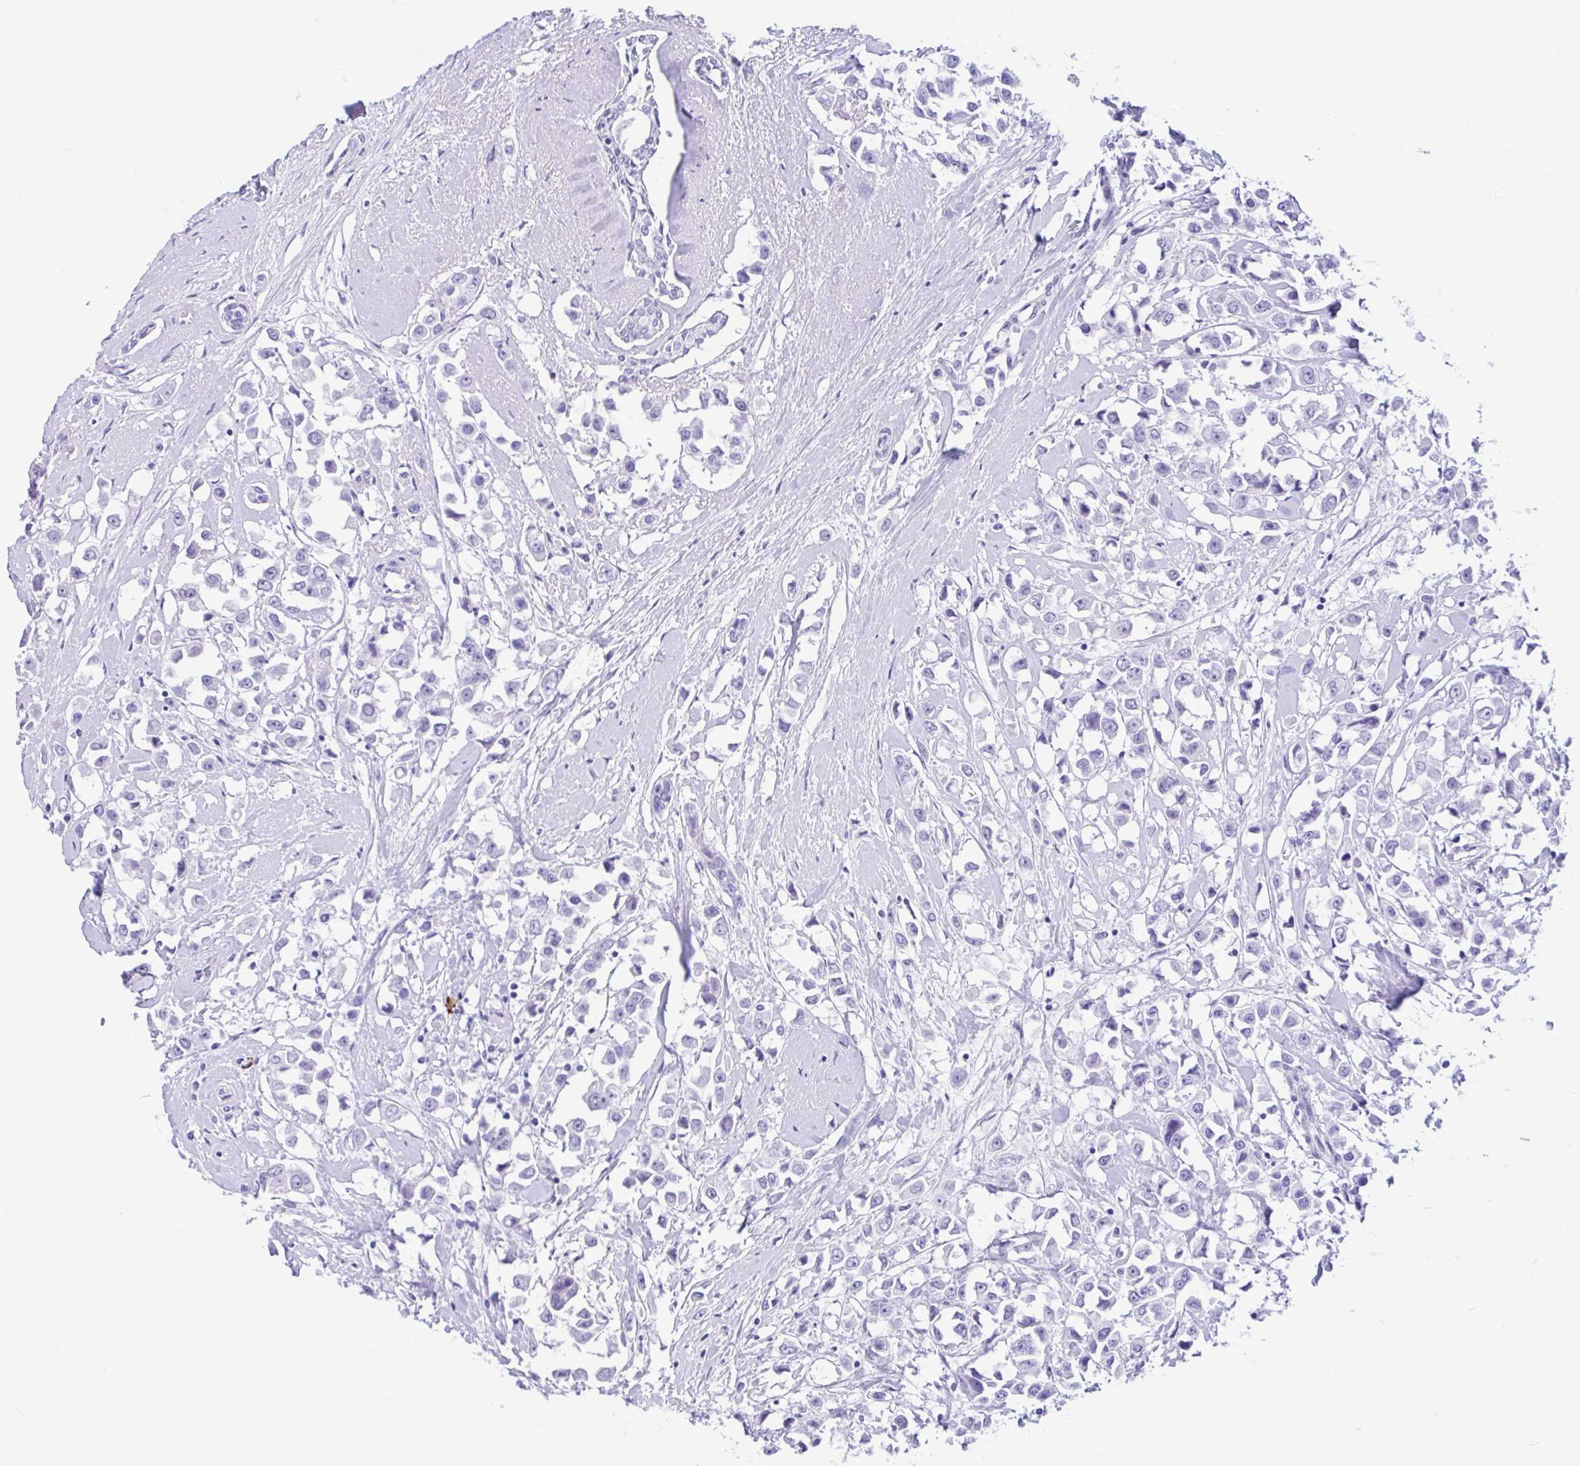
{"staining": {"intensity": "negative", "quantity": "none", "location": "none"}, "tissue": "breast cancer", "cell_type": "Tumor cells", "image_type": "cancer", "snomed": [{"axis": "morphology", "description": "Duct carcinoma"}, {"axis": "topography", "description": "Breast"}], "caption": "The immunohistochemistry (IHC) image has no significant expression in tumor cells of breast cancer (invasive ductal carcinoma) tissue.", "gene": "IAPP", "patient": {"sex": "female", "age": 61}}